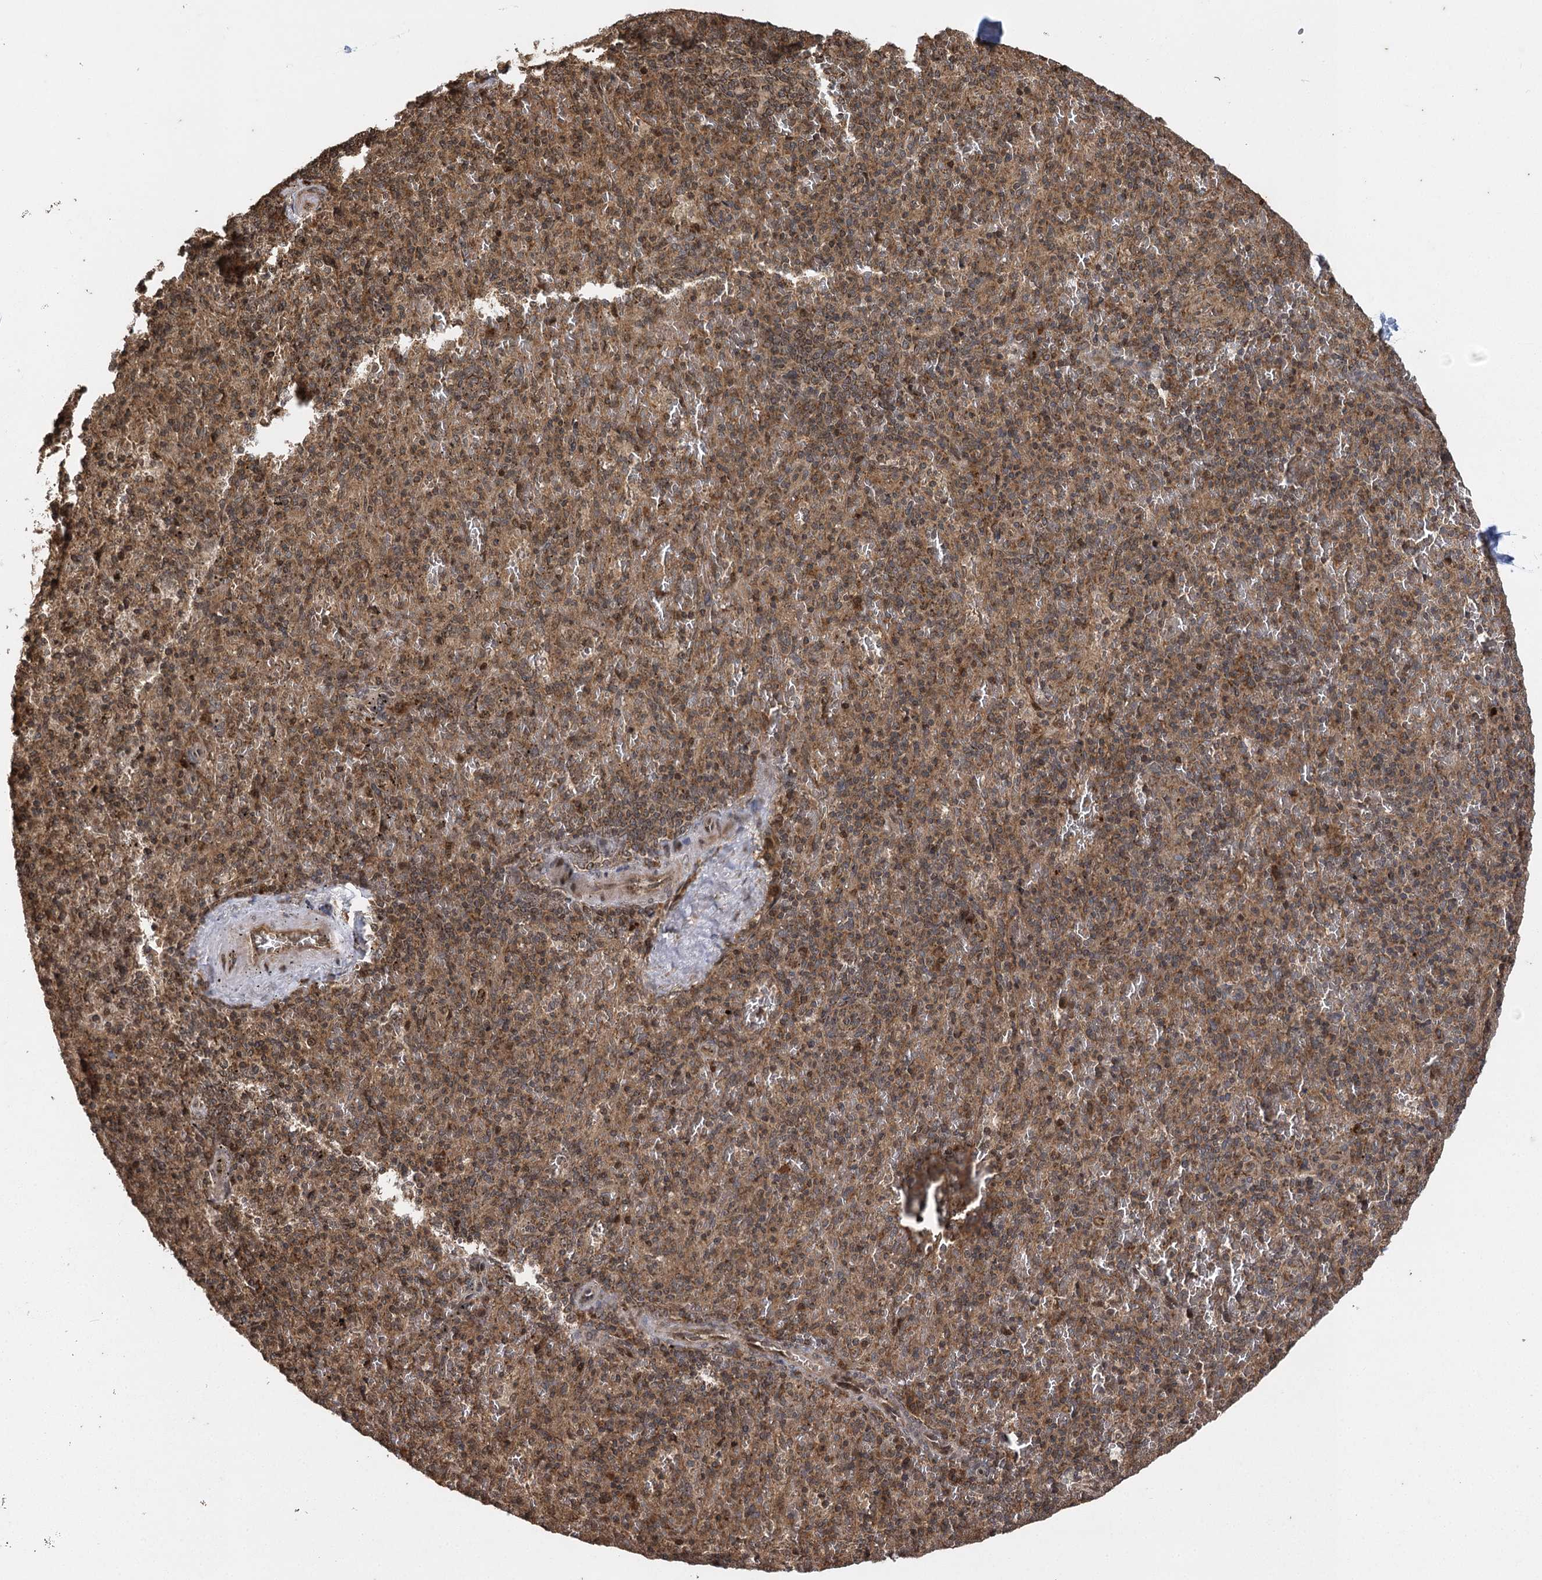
{"staining": {"intensity": "moderate", "quantity": ">75%", "location": "cytoplasmic/membranous"}, "tissue": "spleen", "cell_type": "Cells in red pulp", "image_type": "normal", "snomed": [{"axis": "morphology", "description": "Normal tissue, NOS"}, {"axis": "topography", "description": "Spleen"}], "caption": "IHC photomicrograph of unremarkable spleen stained for a protein (brown), which demonstrates medium levels of moderate cytoplasmic/membranous expression in approximately >75% of cells in red pulp.", "gene": "IL11RA", "patient": {"sex": "male", "age": 82}}